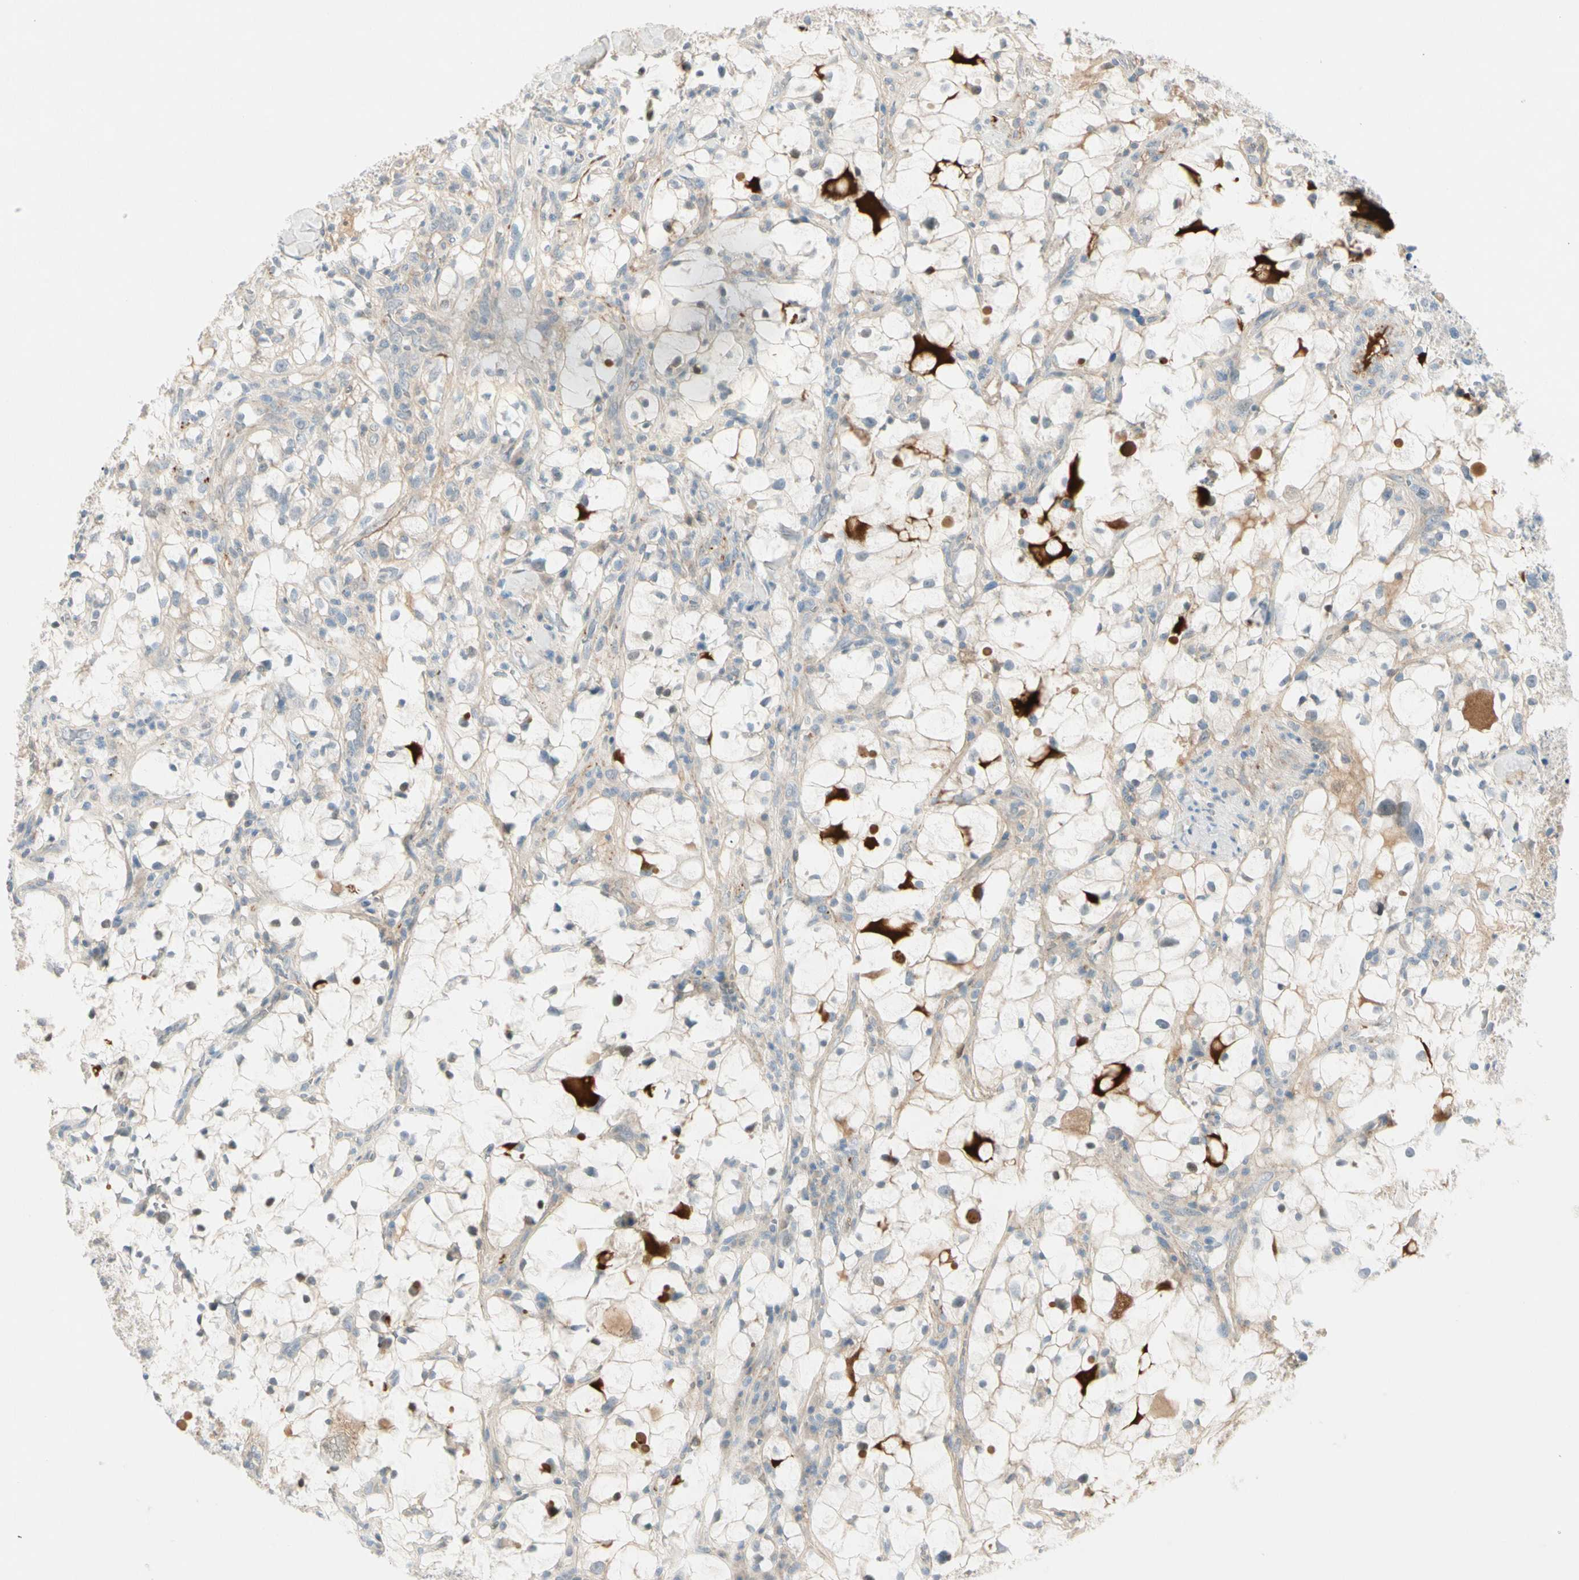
{"staining": {"intensity": "negative", "quantity": "none", "location": "none"}, "tissue": "renal cancer", "cell_type": "Tumor cells", "image_type": "cancer", "snomed": [{"axis": "morphology", "description": "Adenocarcinoma, NOS"}, {"axis": "topography", "description": "Kidney"}], "caption": "Tumor cells are negative for brown protein staining in renal cancer.", "gene": "SERPIND1", "patient": {"sex": "female", "age": 60}}